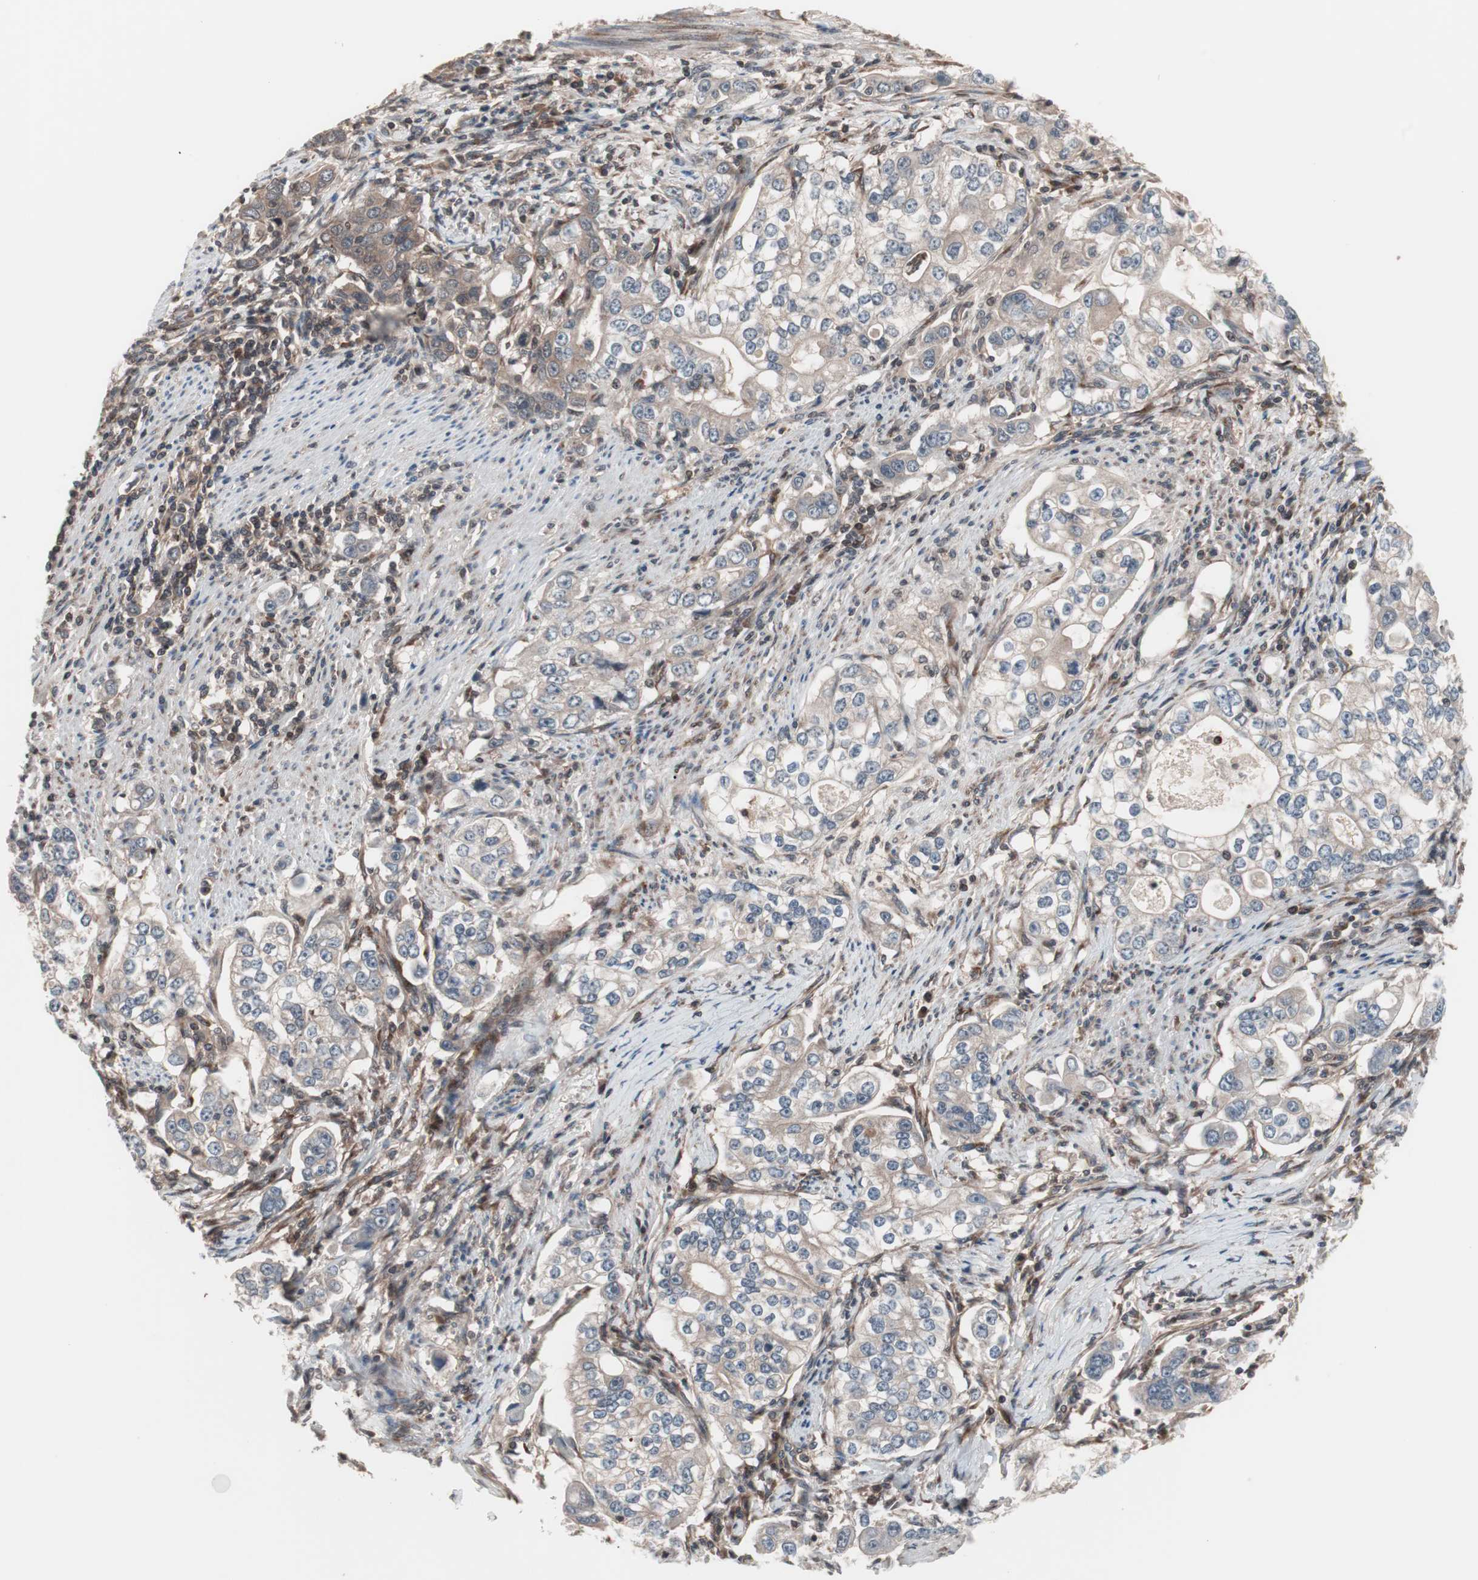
{"staining": {"intensity": "negative", "quantity": "none", "location": "none"}, "tissue": "stomach cancer", "cell_type": "Tumor cells", "image_type": "cancer", "snomed": [{"axis": "morphology", "description": "Adenocarcinoma, NOS"}, {"axis": "topography", "description": "Stomach, lower"}], "caption": "Histopathology image shows no protein expression in tumor cells of stomach cancer (adenocarcinoma) tissue.", "gene": "IRS1", "patient": {"sex": "female", "age": 72}}